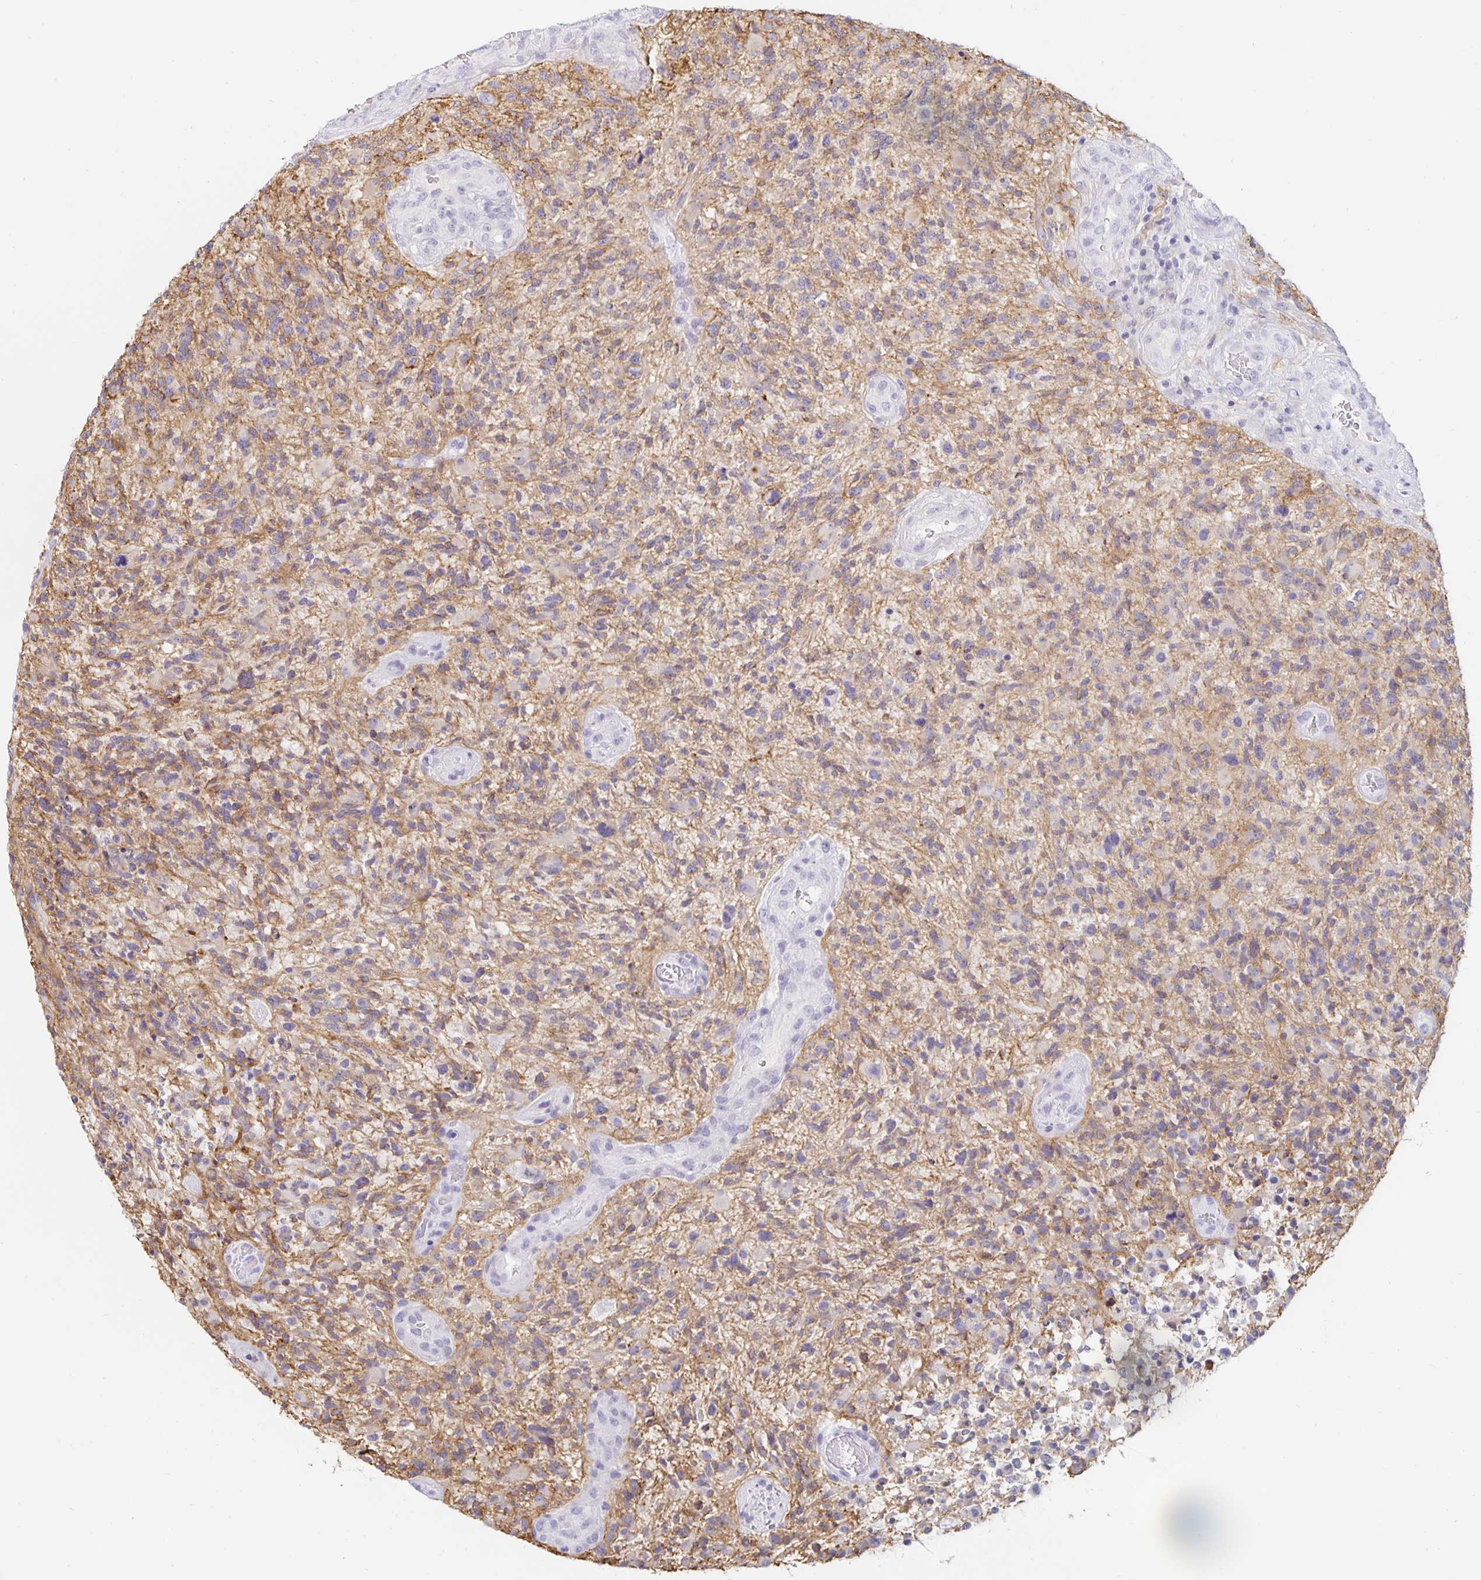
{"staining": {"intensity": "weak", "quantity": "<25%", "location": "cytoplasmic/membranous"}, "tissue": "glioma", "cell_type": "Tumor cells", "image_type": "cancer", "snomed": [{"axis": "morphology", "description": "Glioma, malignant, High grade"}, {"axis": "topography", "description": "Brain"}], "caption": "The immunohistochemistry (IHC) photomicrograph has no significant staining in tumor cells of glioma tissue.", "gene": "KCNQ2", "patient": {"sex": "female", "age": 71}}